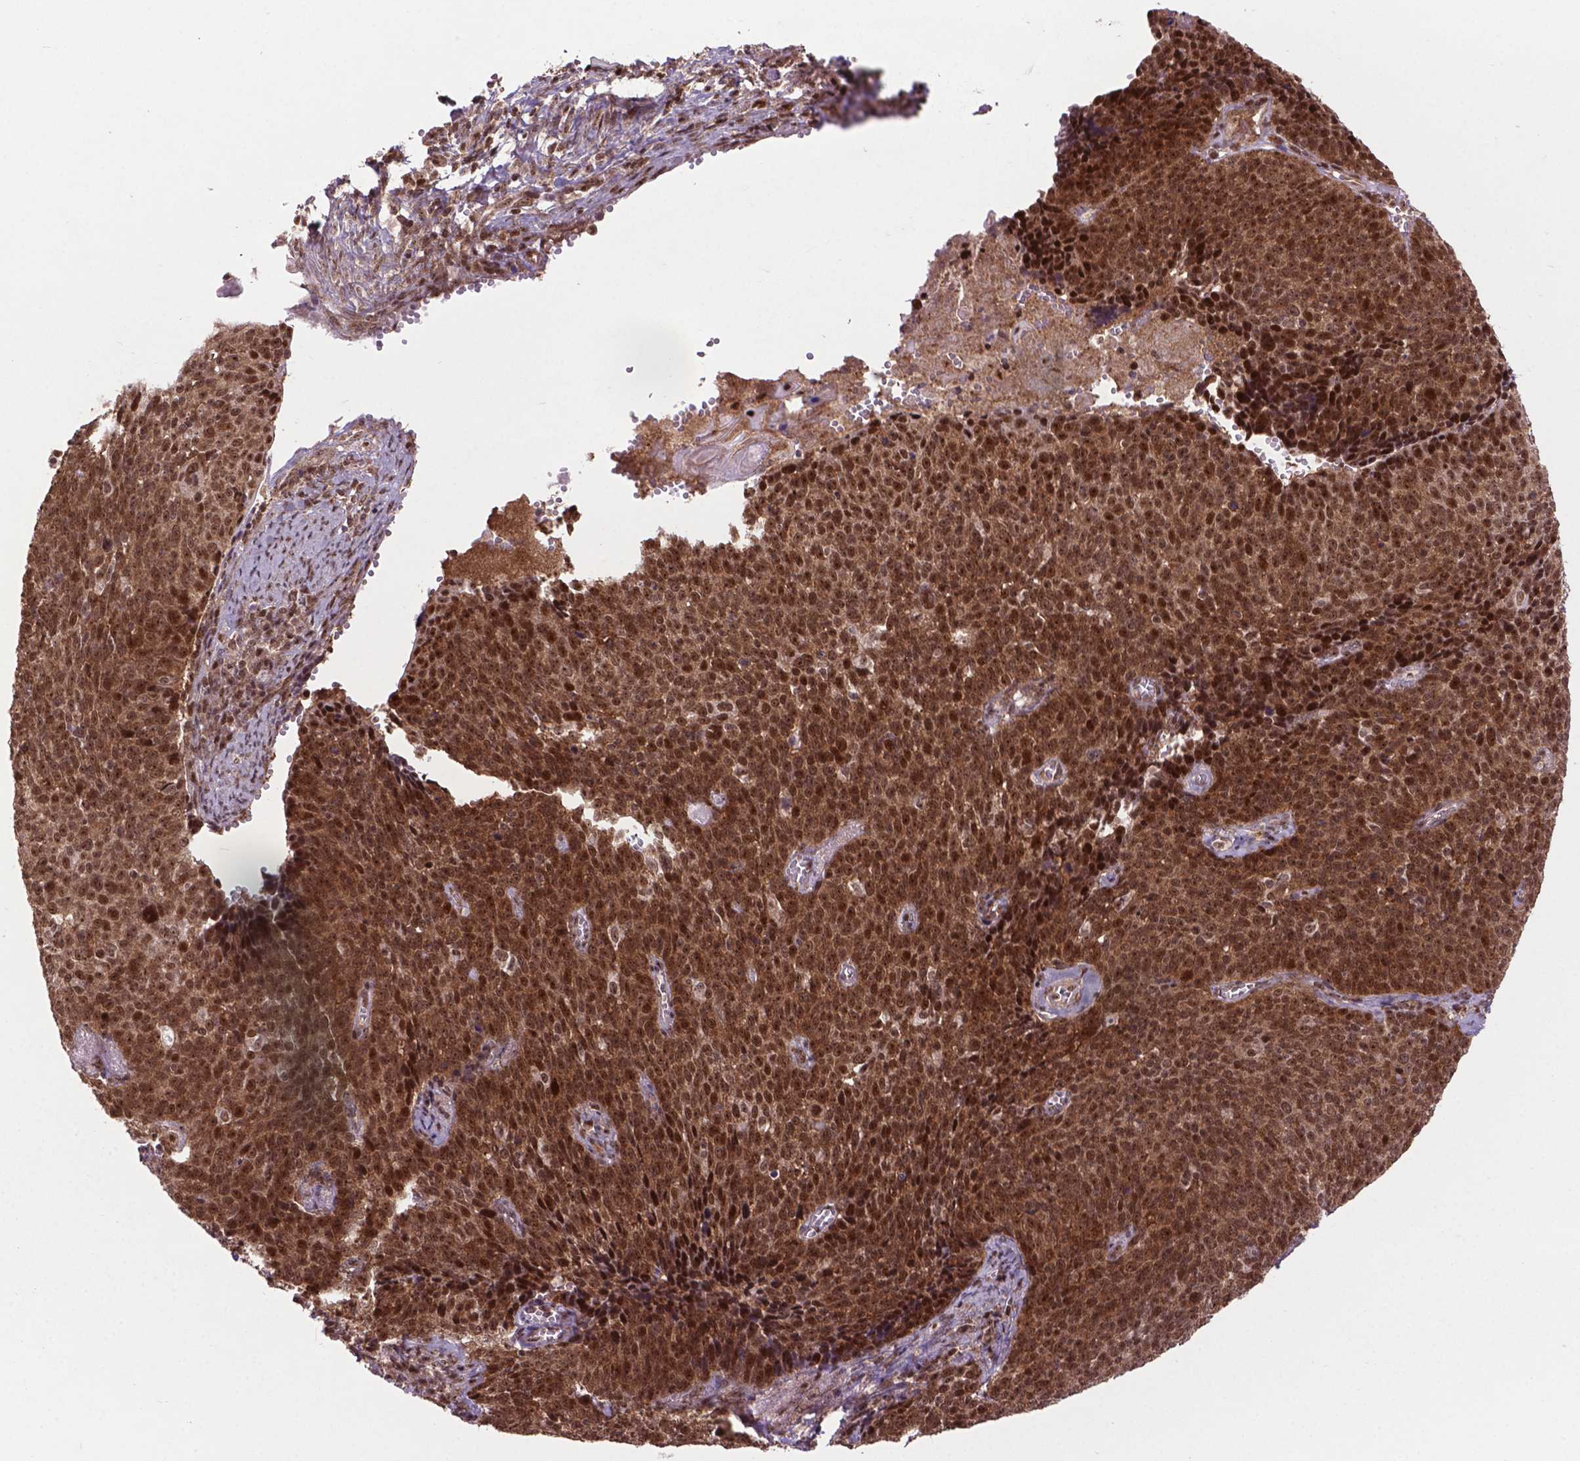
{"staining": {"intensity": "moderate", "quantity": ">75%", "location": "cytoplasmic/membranous,nuclear"}, "tissue": "cervical cancer", "cell_type": "Tumor cells", "image_type": "cancer", "snomed": [{"axis": "morphology", "description": "Normal tissue, NOS"}, {"axis": "morphology", "description": "Squamous cell carcinoma, NOS"}, {"axis": "topography", "description": "Cervix"}], "caption": "IHC image of cervical cancer stained for a protein (brown), which demonstrates medium levels of moderate cytoplasmic/membranous and nuclear positivity in approximately >75% of tumor cells.", "gene": "CSNK2A1", "patient": {"sex": "female", "age": 39}}